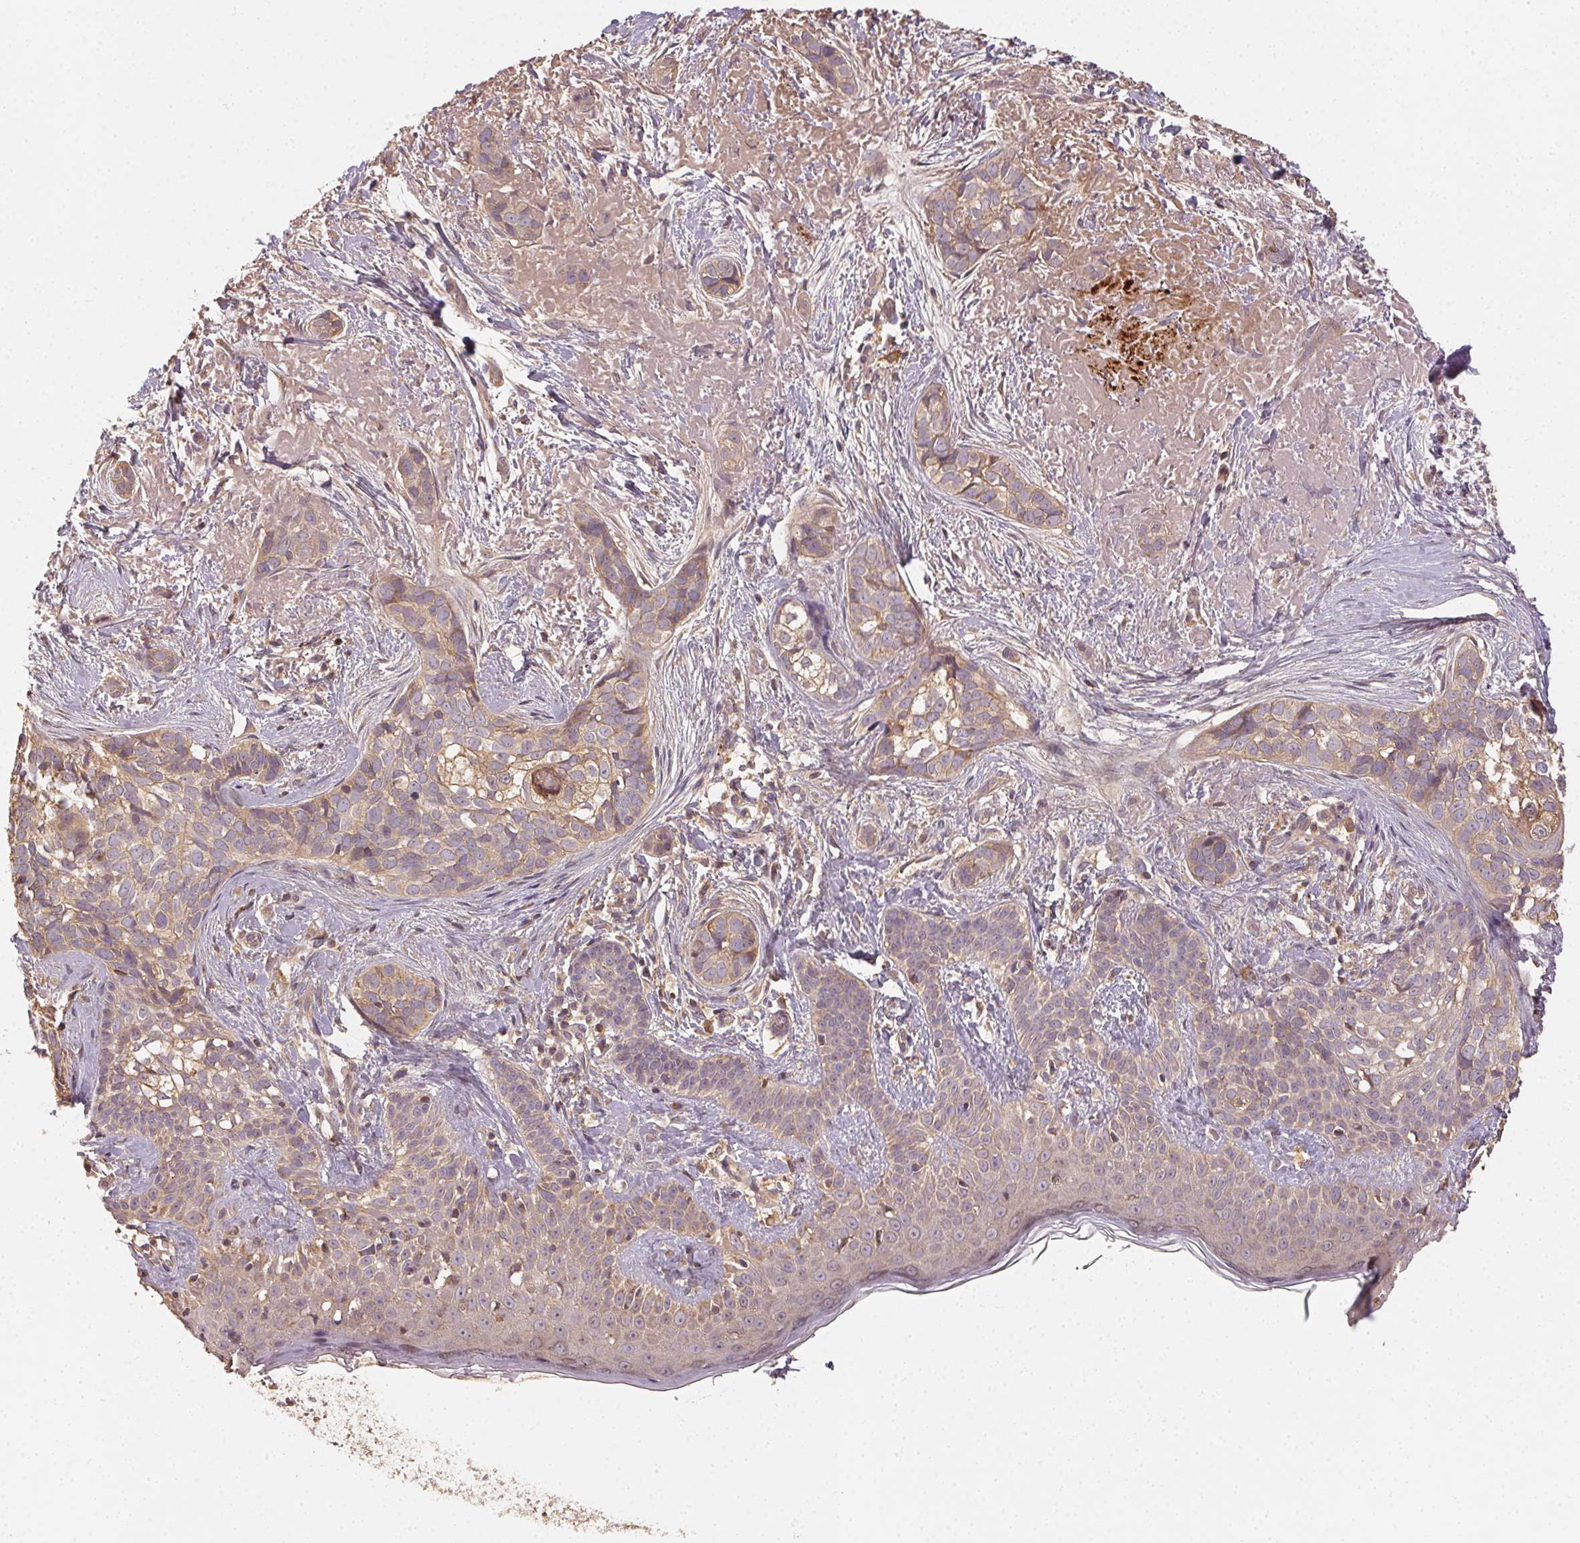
{"staining": {"intensity": "weak", "quantity": "25%-75%", "location": "cytoplasmic/membranous"}, "tissue": "skin cancer", "cell_type": "Tumor cells", "image_type": "cancer", "snomed": [{"axis": "morphology", "description": "Basal cell carcinoma"}, {"axis": "topography", "description": "Skin"}], "caption": "Skin cancer (basal cell carcinoma) stained with a brown dye shows weak cytoplasmic/membranous positive positivity in approximately 25%-75% of tumor cells.", "gene": "RALA", "patient": {"sex": "male", "age": 87}}